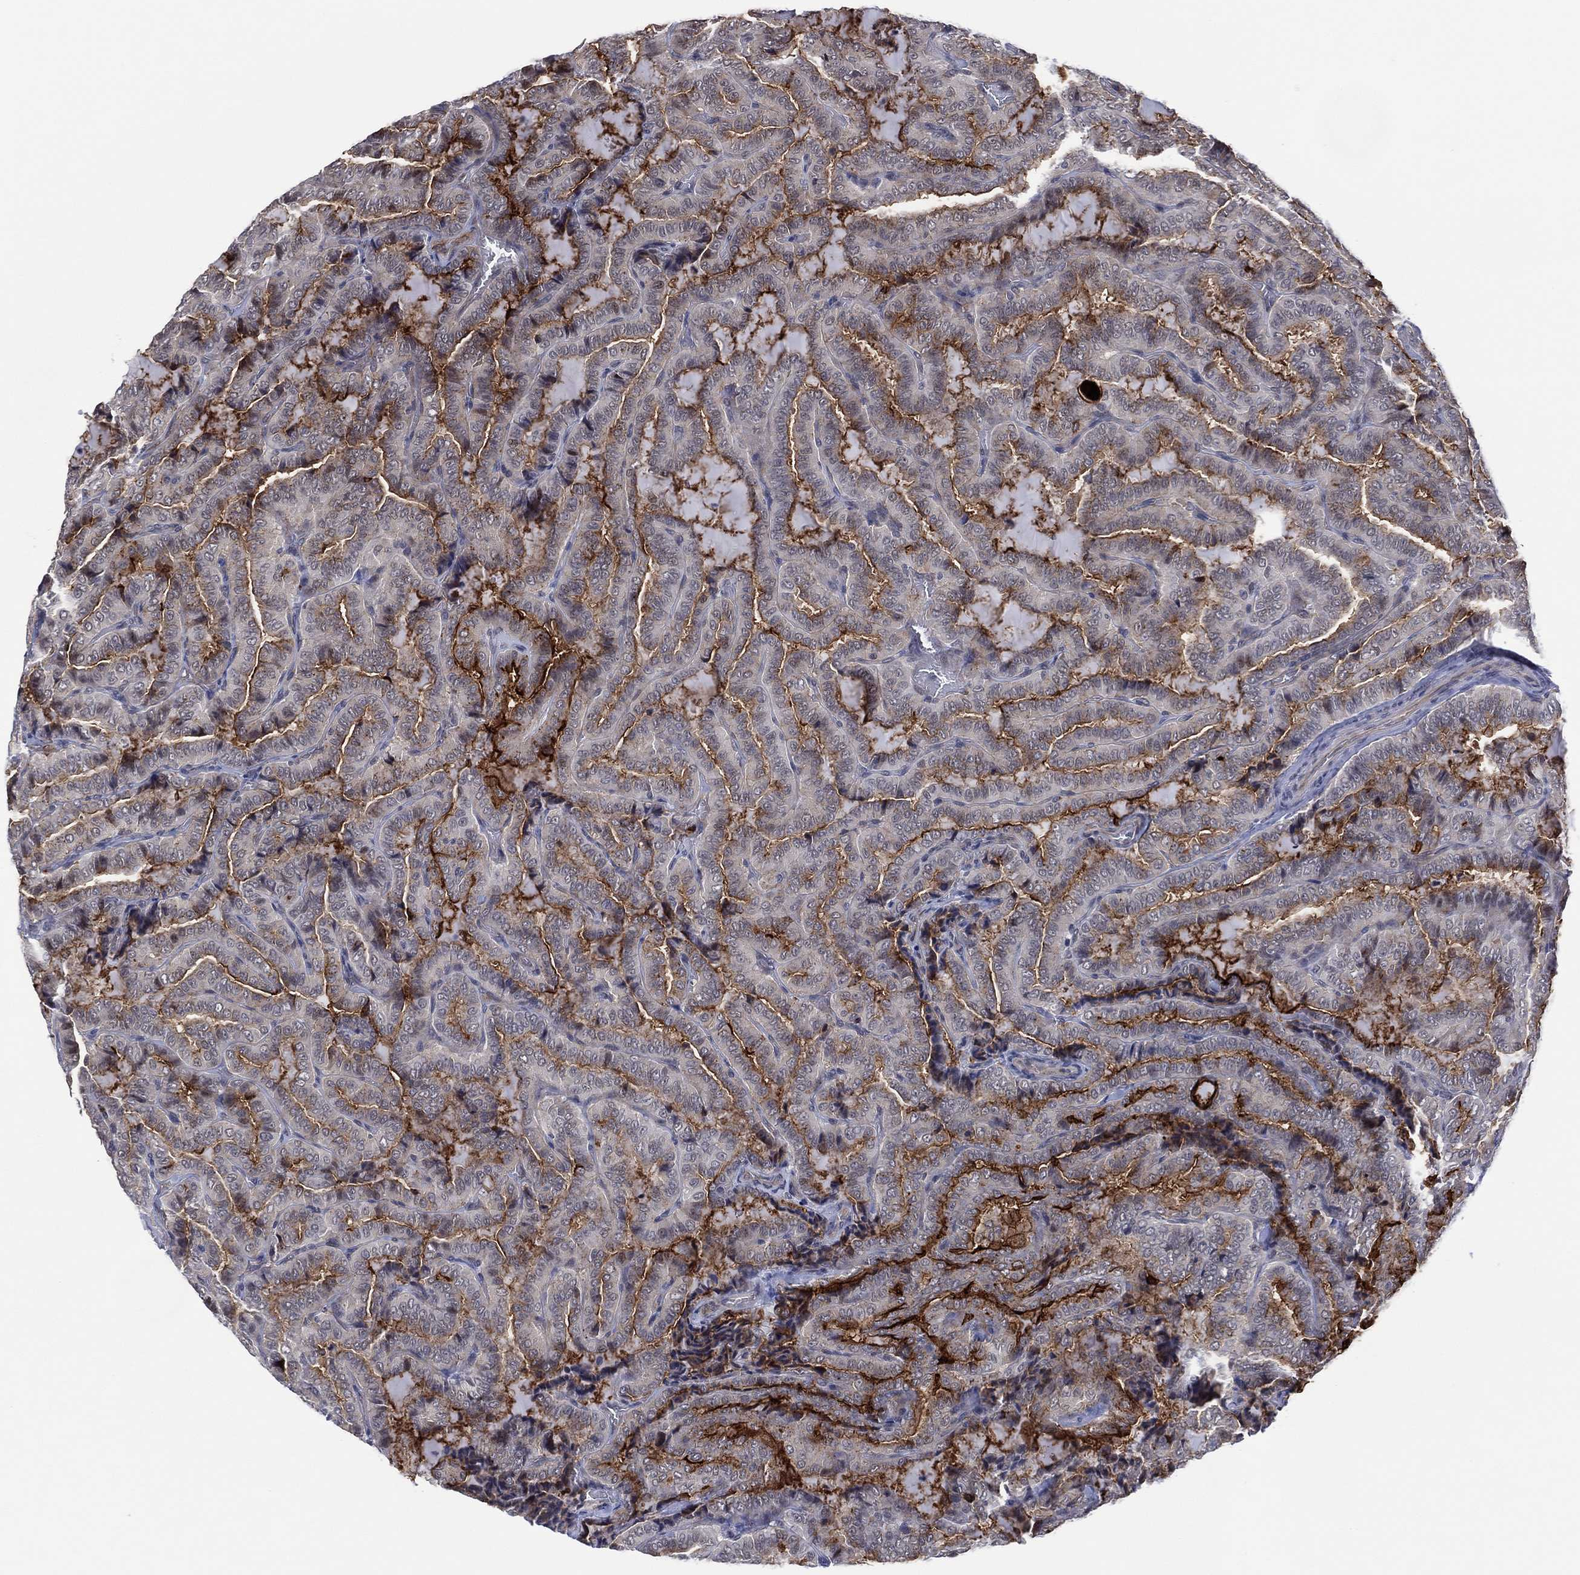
{"staining": {"intensity": "moderate", "quantity": "25%-75%", "location": "cytoplasmic/membranous"}, "tissue": "thyroid cancer", "cell_type": "Tumor cells", "image_type": "cancer", "snomed": [{"axis": "morphology", "description": "Papillary adenocarcinoma, NOS"}, {"axis": "topography", "description": "Thyroid gland"}], "caption": "Immunohistochemistry (IHC) of thyroid papillary adenocarcinoma shows medium levels of moderate cytoplasmic/membranous expression in approximately 25%-75% of tumor cells.", "gene": "DPP4", "patient": {"sex": "female", "age": 39}}